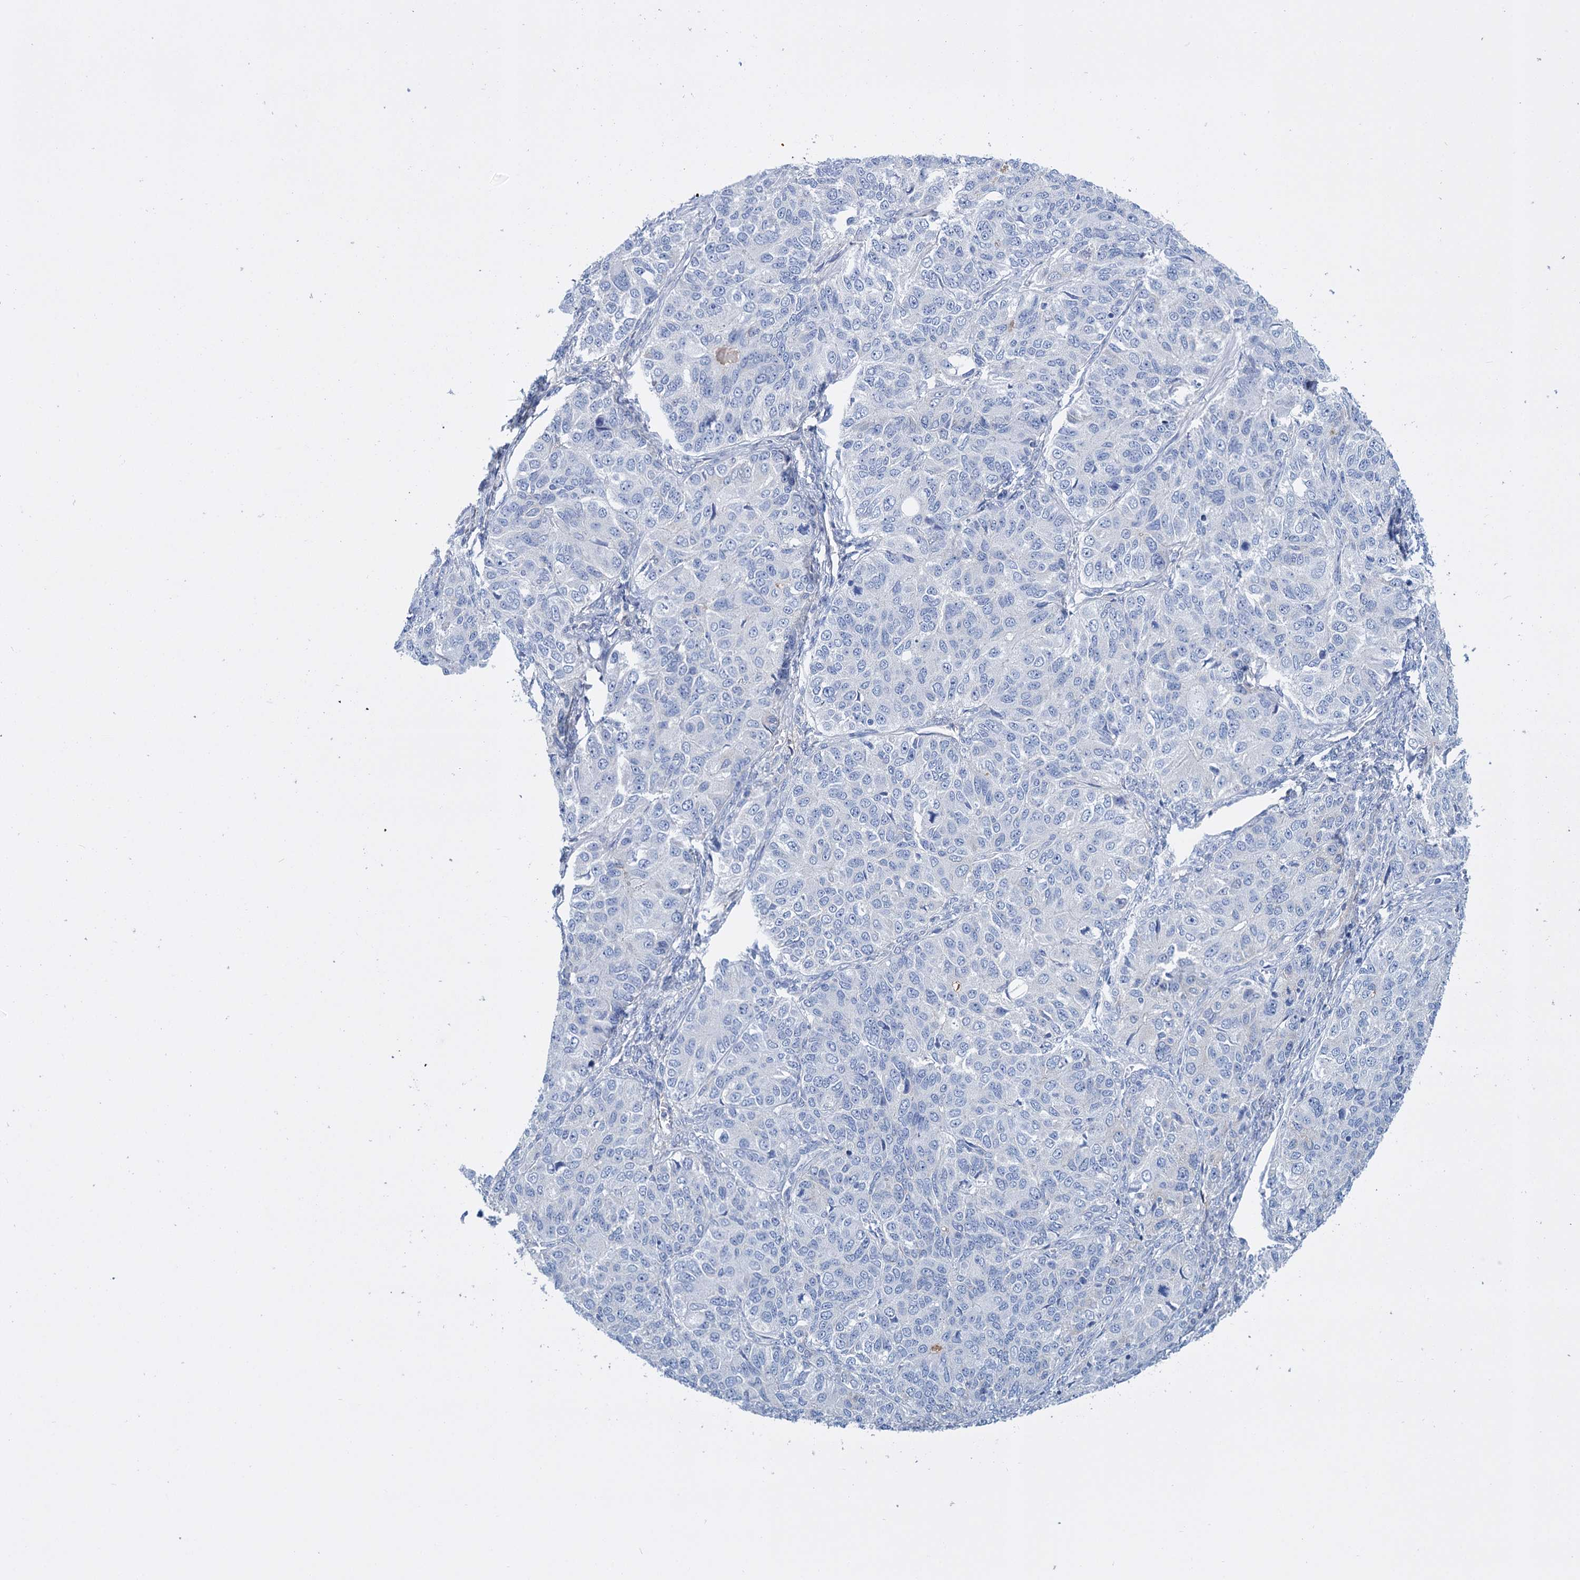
{"staining": {"intensity": "negative", "quantity": "none", "location": "none"}, "tissue": "ovarian cancer", "cell_type": "Tumor cells", "image_type": "cancer", "snomed": [{"axis": "morphology", "description": "Carcinoma, endometroid"}, {"axis": "topography", "description": "Ovary"}], "caption": "Protein analysis of ovarian cancer (endometroid carcinoma) reveals no significant positivity in tumor cells.", "gene": "FBXW12", "patient": {"sex": "female", "age": 51}}